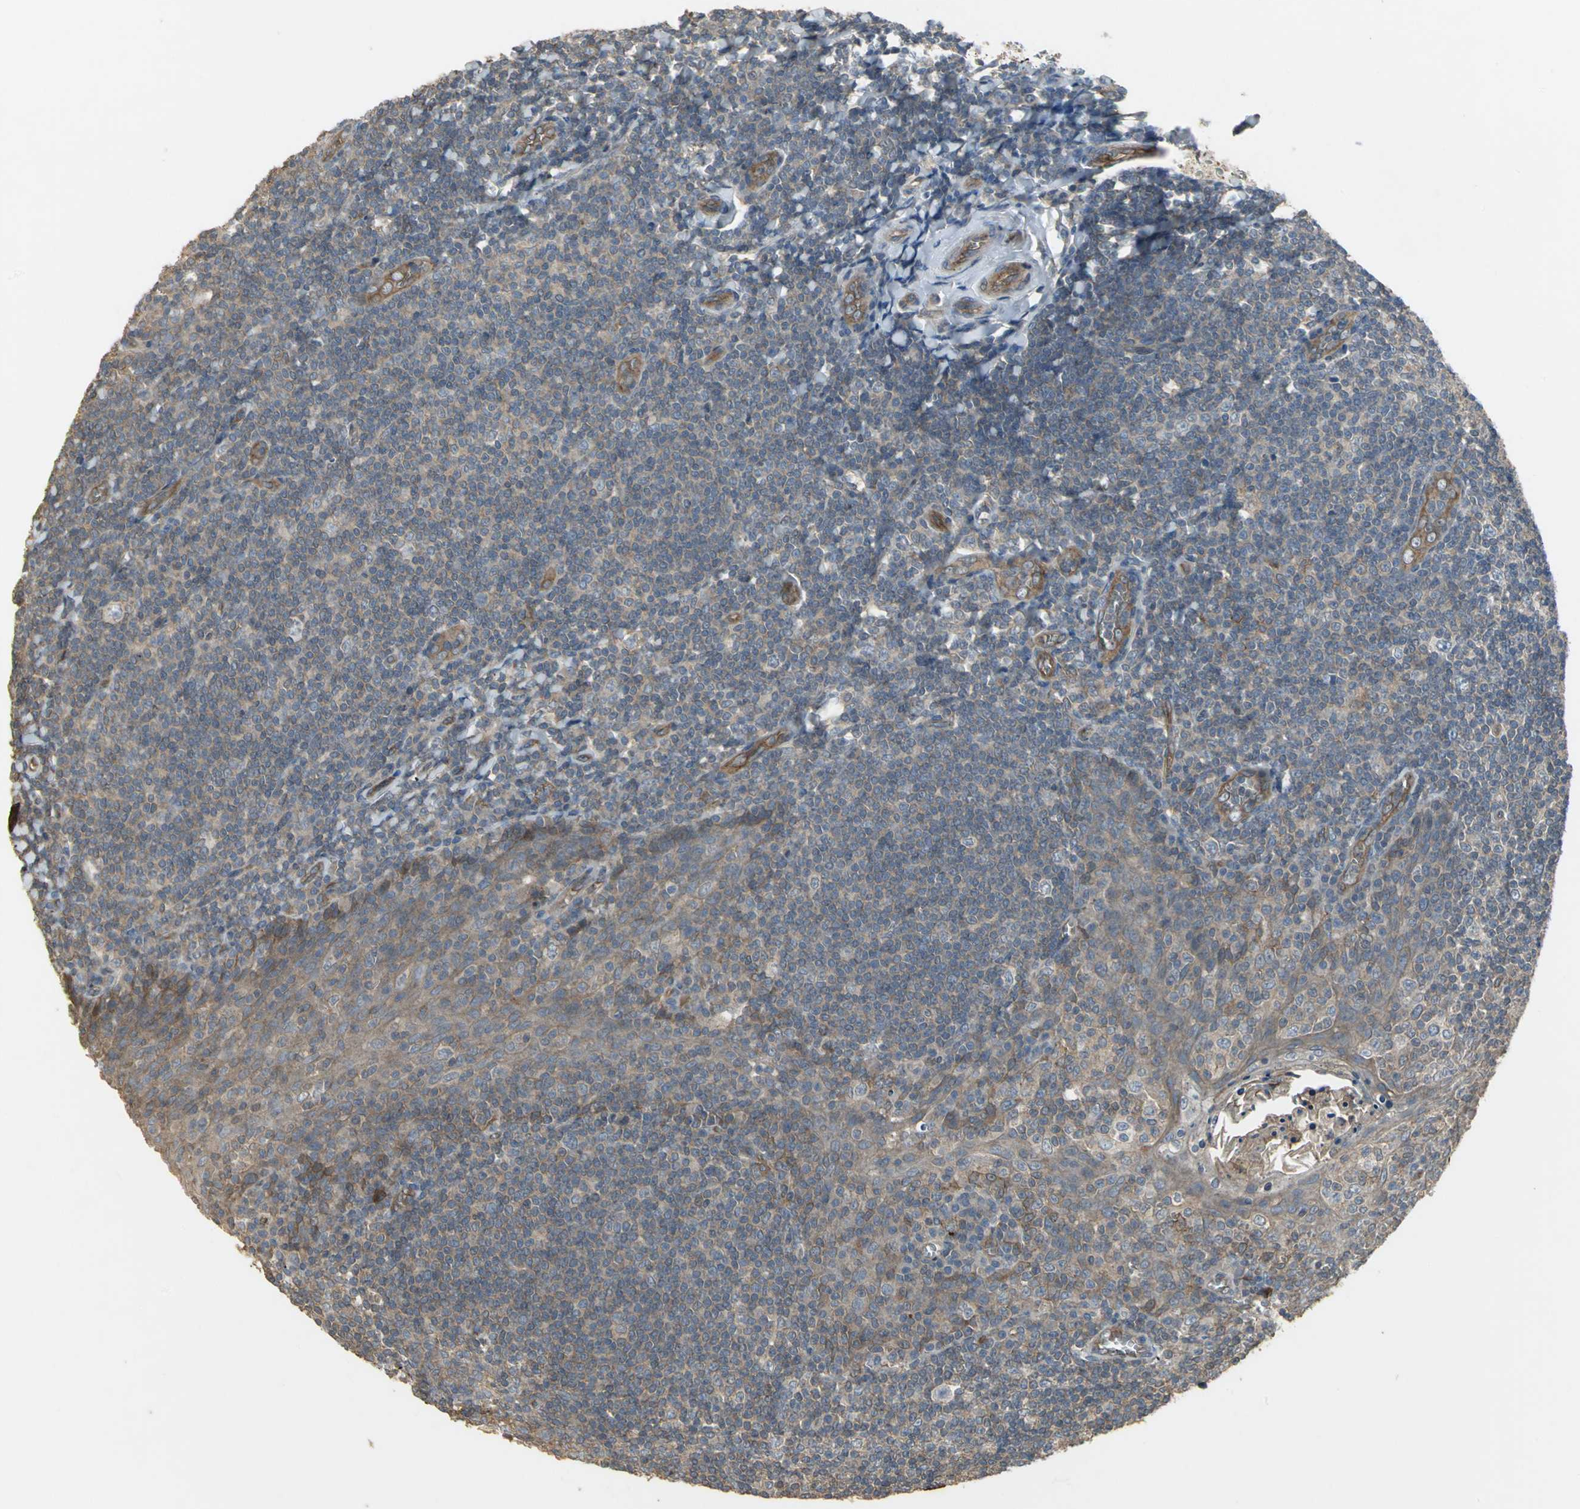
{"staining": {"intensity": "moderate", "quantity": ">75%", "location": "cytoplasmic/membranous"}, "tissue": "tonsil", "cell_type": "Germinal center cells", "image_type": "normal", "snomed": [{"axis": "morphology", "description": "Normal tissue, NOS"}, {"axis": "topography", "description": "Tonsil"}], "caption": "Immunohistochemistry (IHC) (DAB) staining of benign tonsil shows moderate cytoplasmic/membranous protein positivity in approximately >75% of germinal center cells.", "gene": "MET", "patient": {"sex": "male", "age": 31}}